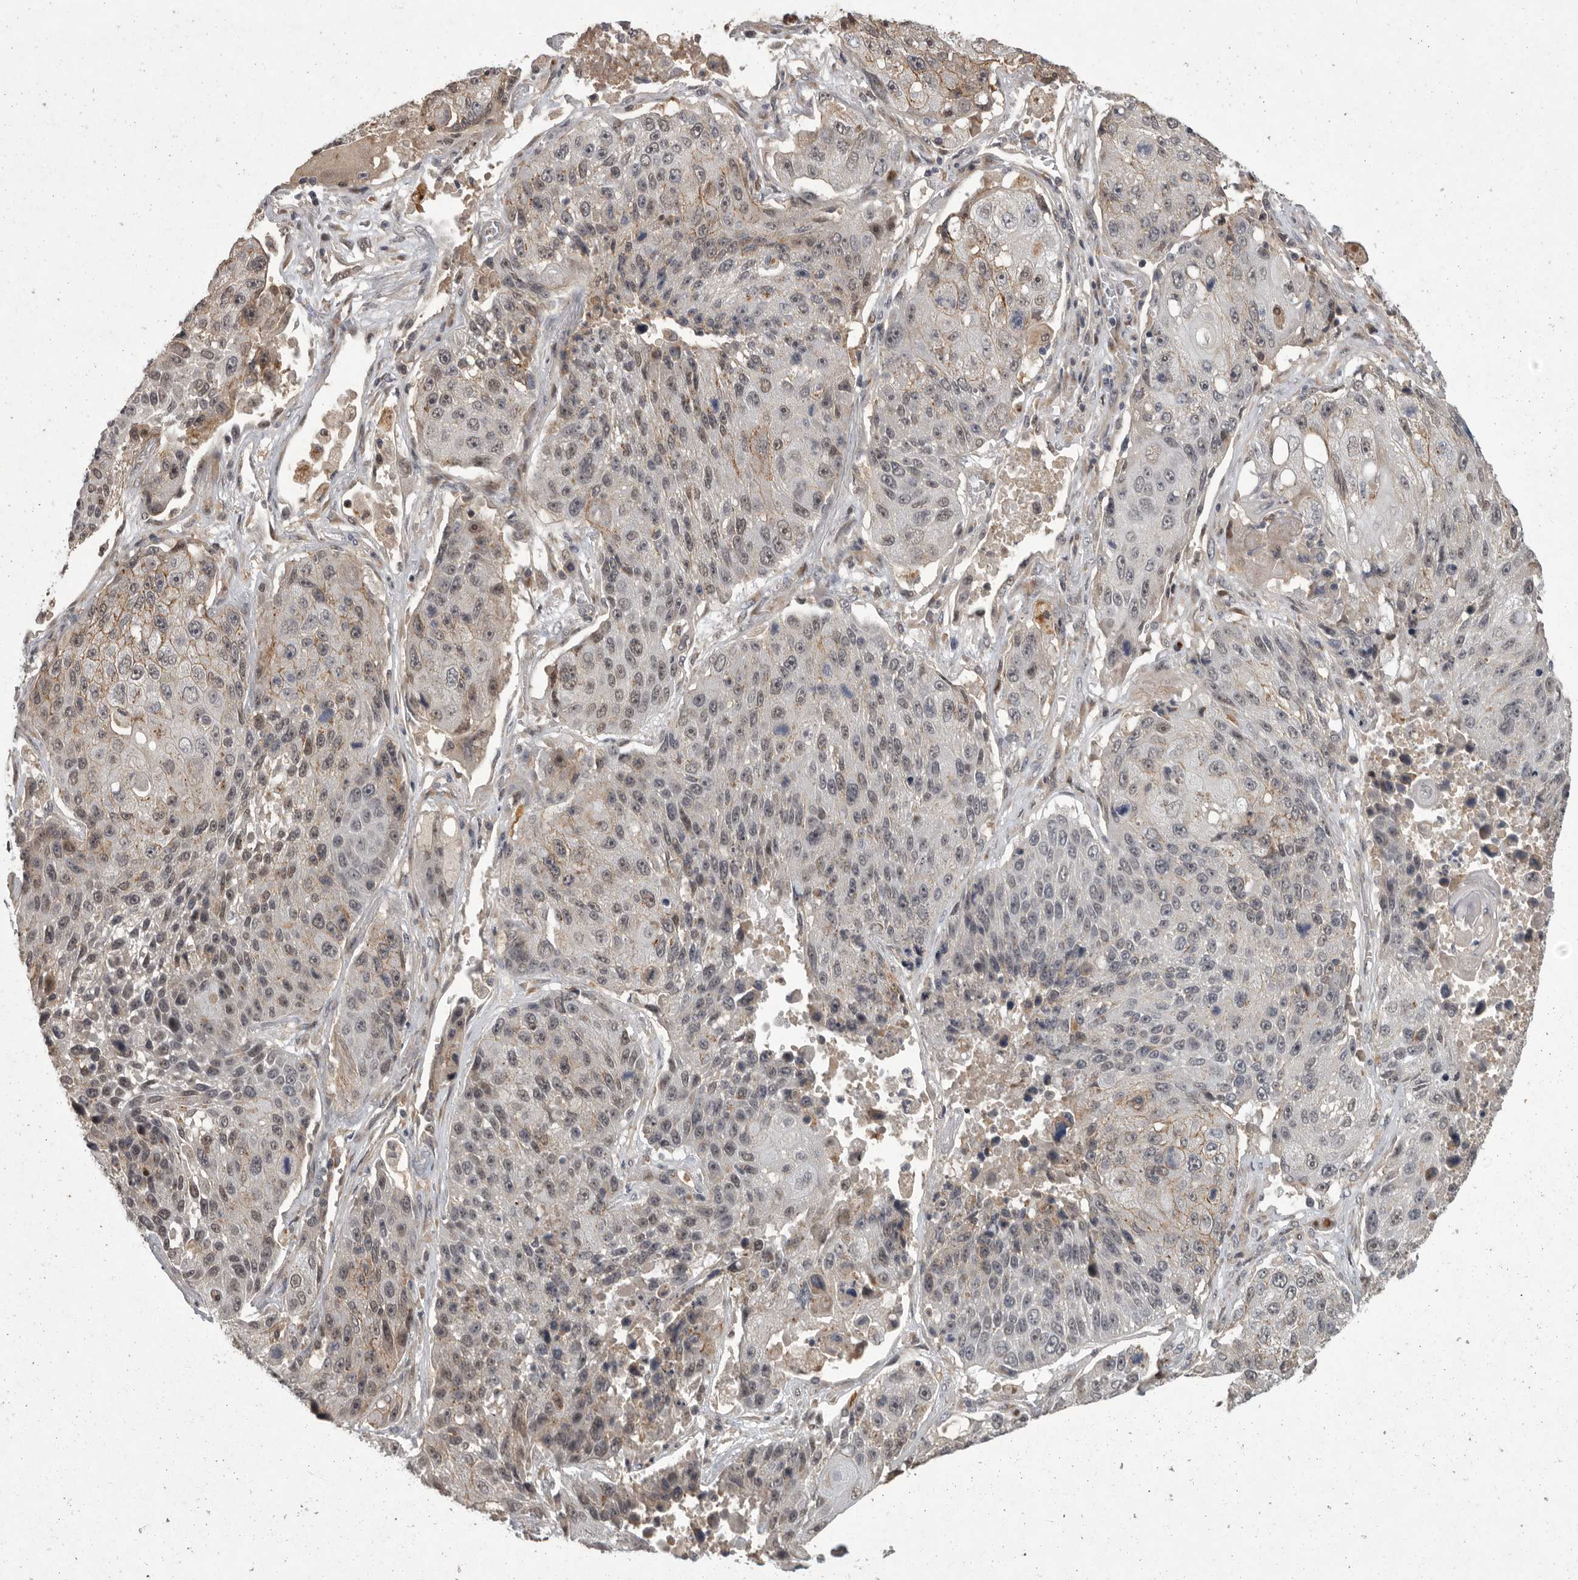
{"staining": {"intensity": "weak", "quantity": "25%-75%", "location": "cytoplasmic/membranous,nuclear"}, "tissue": "lung cancer", "cell_type": "Tumor cells", "image_type": "cancer", "snomed": [{"axis": "morphology", "description": "Squamous cell carcinoma, NOS"}, {"axis": "topography", "description": "Lung"}], "caption": "Immunohistochemical staining of human lung cancer exhibits weak cytoplasmic/membranous and nuclear protein staining in about 25%-75% of tumor cells.", "gene": "MAN2A1", "patient": {"sex": "male", "age": 61}}